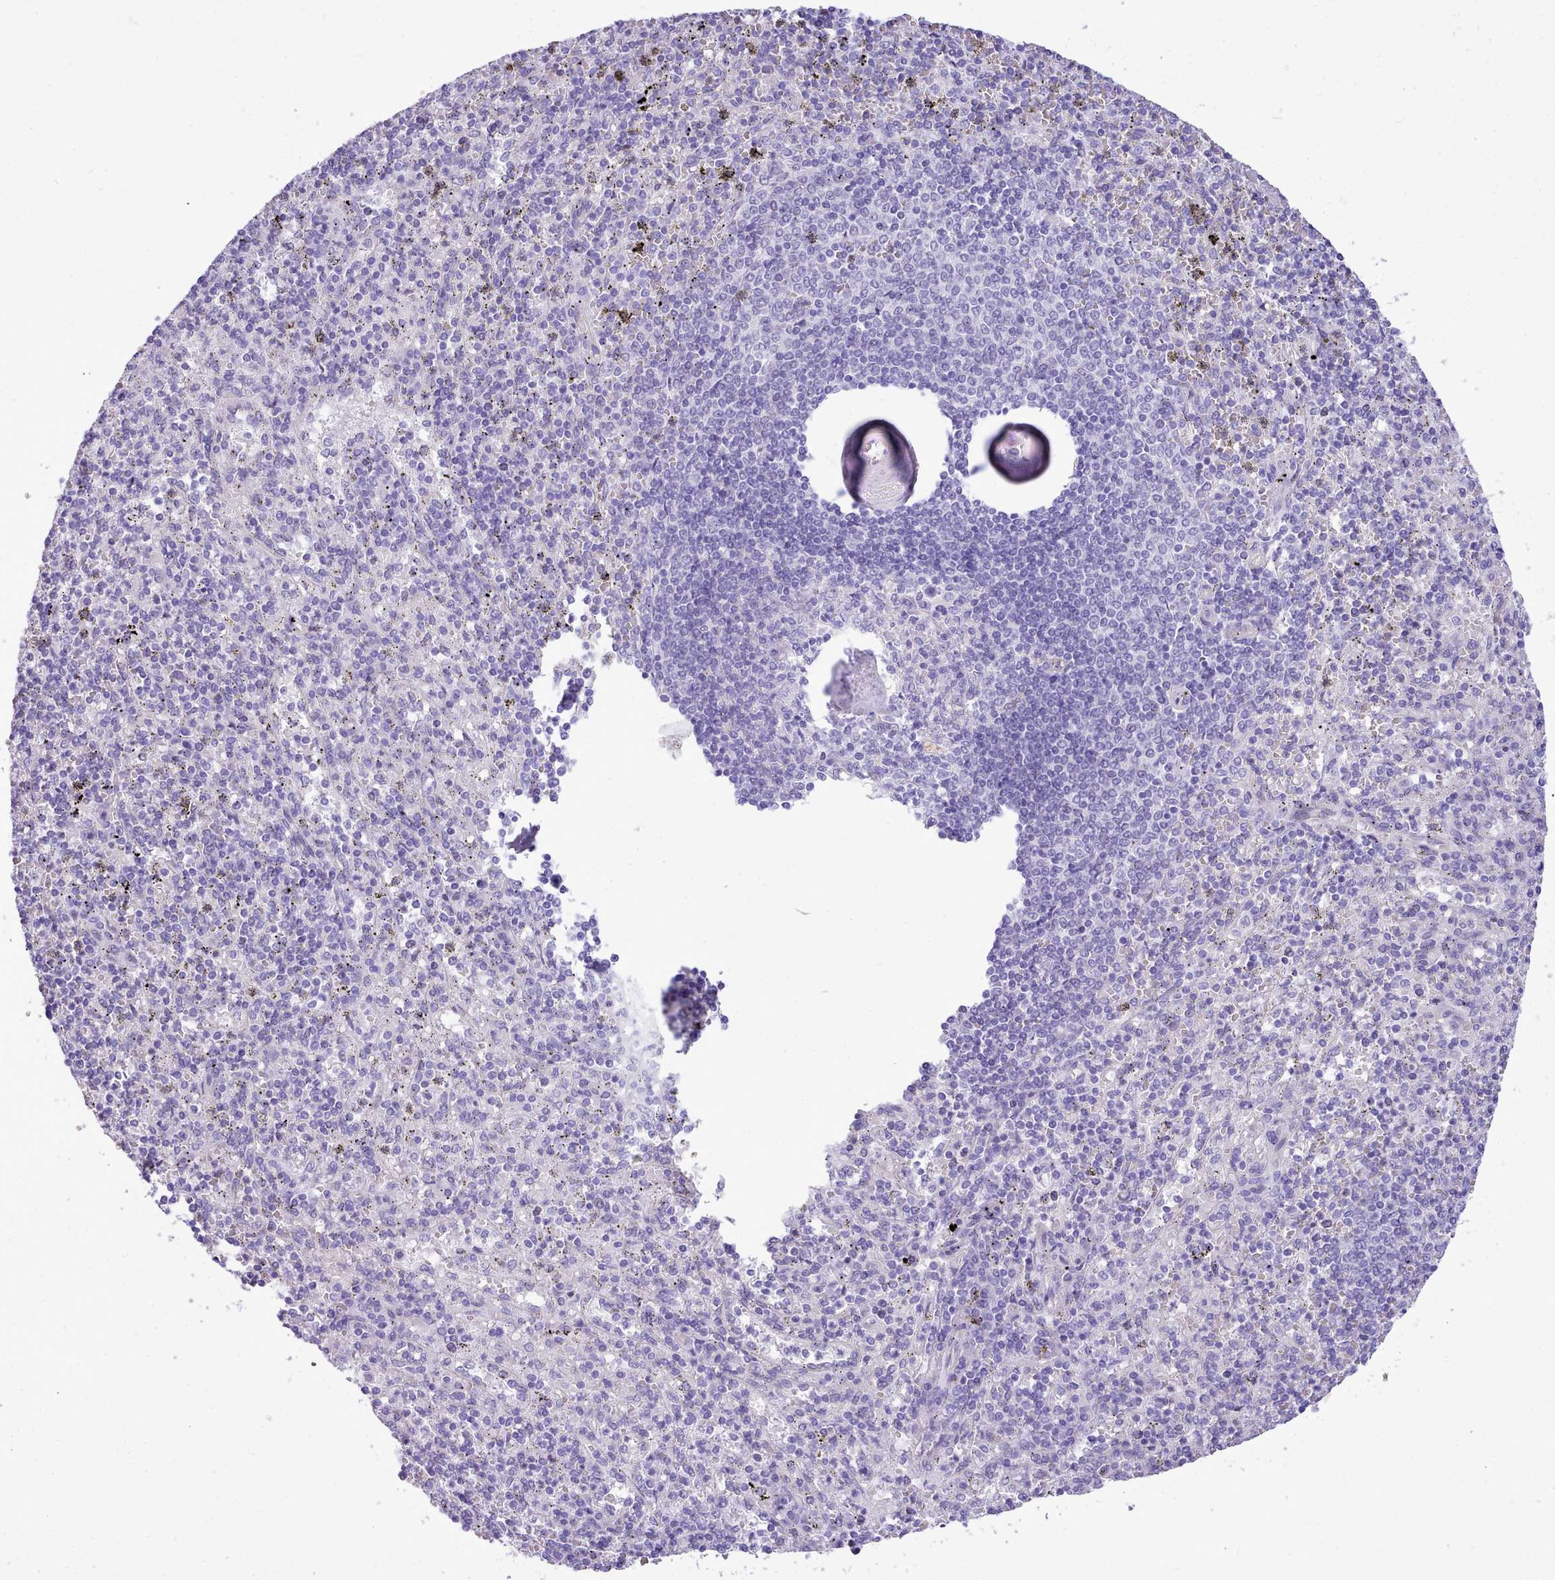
{"staining": {"intensity": "negative", "quantity": "none", "location": "none"}, "tissue": "spleen", "cell_type": "Cells in red pulp", "image_type": "normal", "snomed": [{"axis": "morphology", "description": "Normal tissue, NOS"}, {"axis": "morphology", "description": "Degeneration, NOS"}, {"axis": "topography", "description": "Spleen"}], "caption": "The immunohistochemistry photomicrograph has no significant staining in cells in red pulp of spleen.", "gene": "LRRC37A2", "patient": {"sex": "male", "age": 56}}